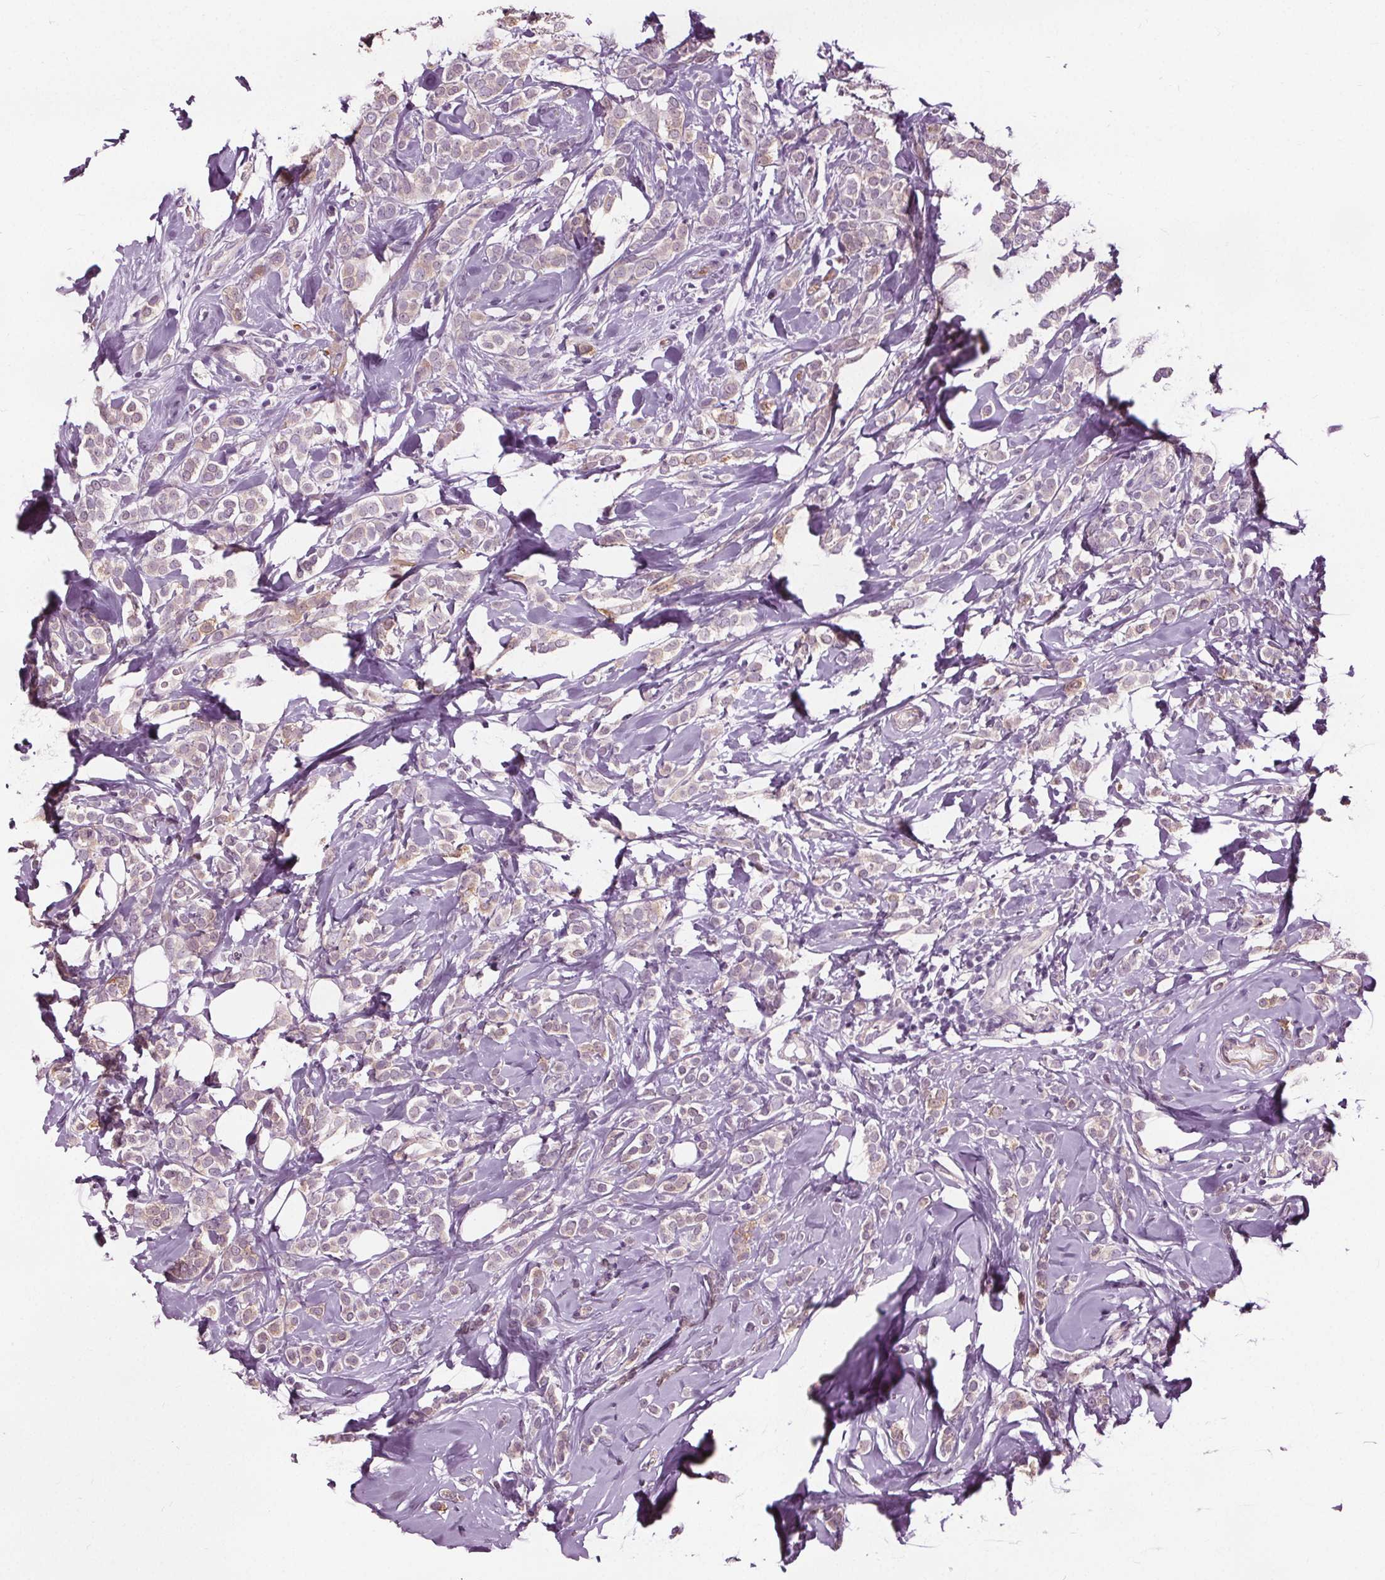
{"staining": {"intensity": "weak", "quantity": "<25%", "location": "cytoplasmic/membranous"}, "tissue": "breast cancer", "cell_type": "Tumor cells", "image_type": "cancer", "snomed": [{"axis": "morphology", "description": "Lobular carcinoma"}, {"axis": "topography", "description": "Breast"}], "caption": "Photomicrograph shows no protein staining in tumor cells of lobular carcinoma (breast) tissue.", "gene": "RASA1", "patient": {"sex": "female", "age": 49}}